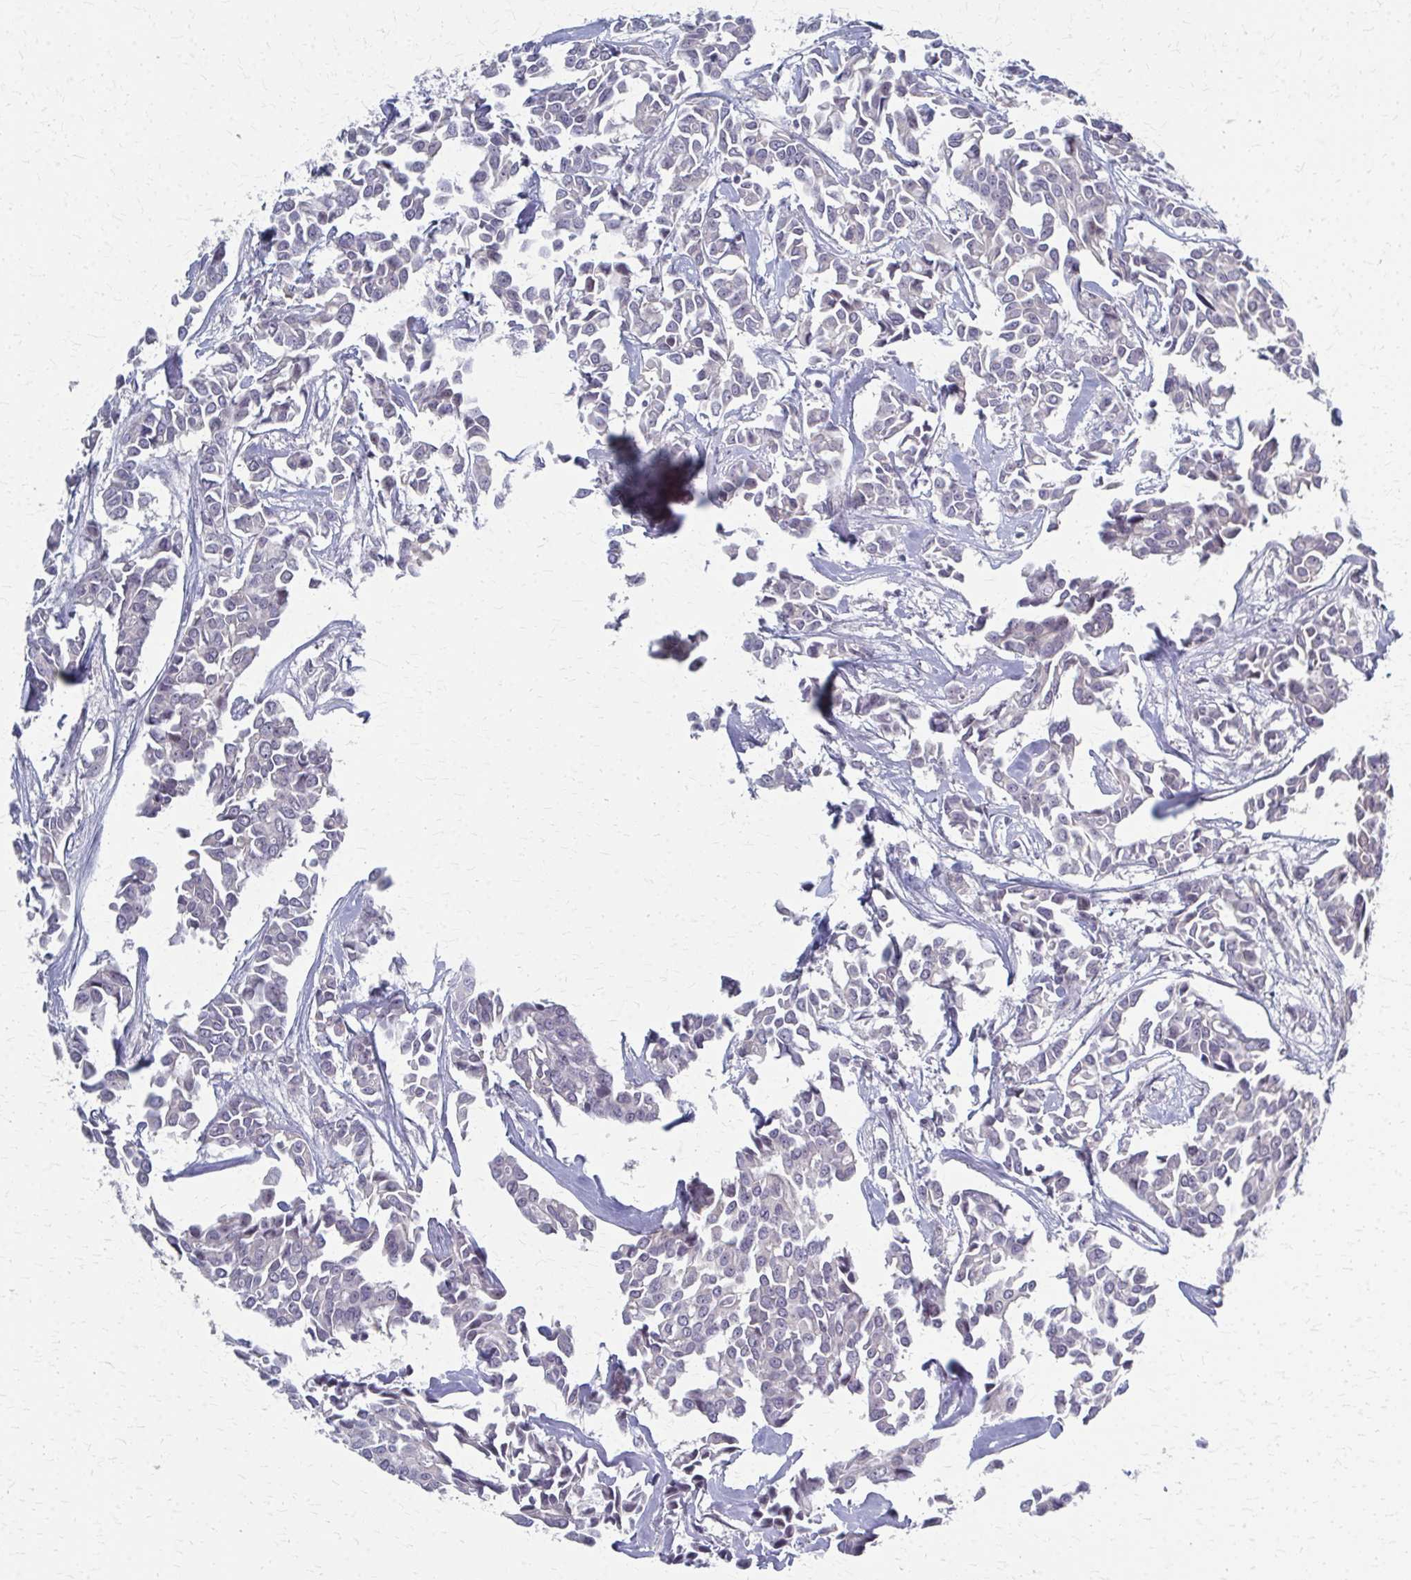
{"staining": {"intensity": "negative", "quantity": "none", "location": "none"}, "tissue": "breast cancer", "cell_type": "Tumor cells", "image_type": "cancer", "snomed": [{"axis": "morphology", "description": "Duct carcinoma"}, {"axis": "topography", "description": "Breast"}], "caption": "Immunohistochemistry (IHC) photomicrograph of neoplastic tissue: breast infiltrating ductal carcinoma stained with DAB demonstrates no significant protein staining in tumor cells.", "gene": "NUDT16", "patient": {"sex": "female", "age": 54}}